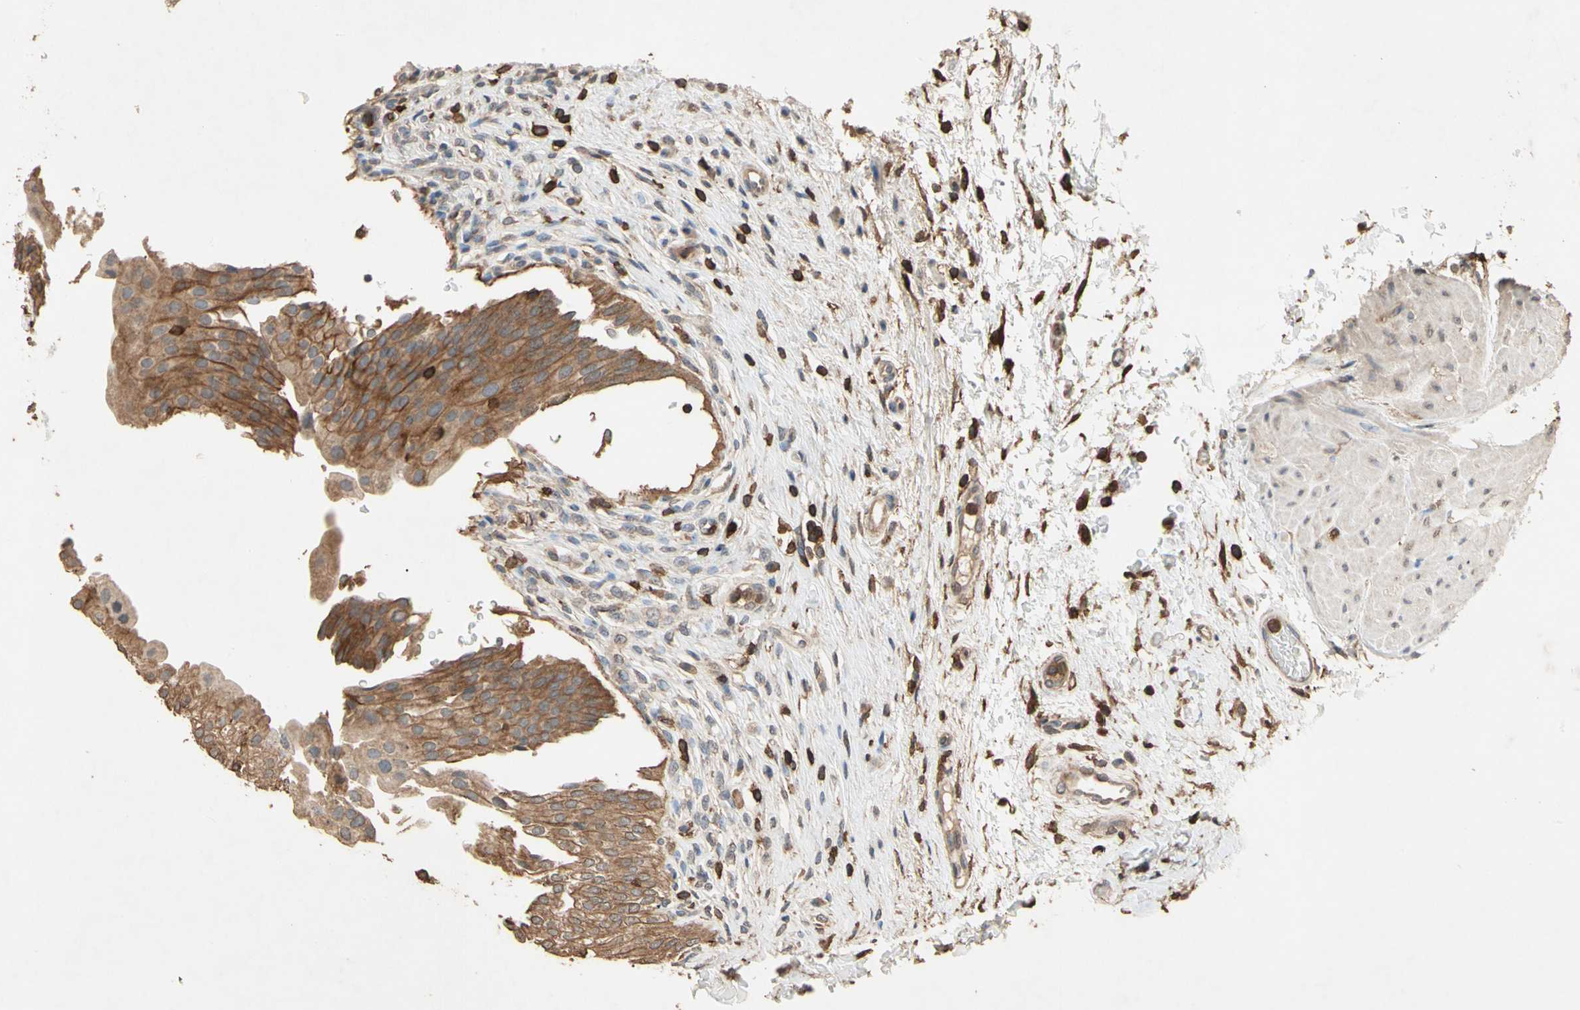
{"staining": {"intensity": "moderate", "quantity": ">75%", "location": "cytoplasmic/membranous"}, "tissue": "urinary bladder", "cell_type": "Urothelial cells", "image_type": "normal", "snomed": [{"axis": "morphology", "description": "Normal tissue, NOS"}, {"axis": "morphology", "description": "Urothelial carcinoma, High grade"}, {"axis": "topography", "description": "Urinary bladder"}], "caption": "Protein staining shows moderate cytoplasmic/membranous expression in about >75% of urothelial cells in normal urinary bladder. The staining was performed using DAB (3,3'-diaminobenzidine) to visualize the protein expression in brown, while the nuclei were stained in blue with hematoxylin (Magnification: 20x).", "gene": "MAP3K10", "patient": {"sex": "male", "age": 46}}